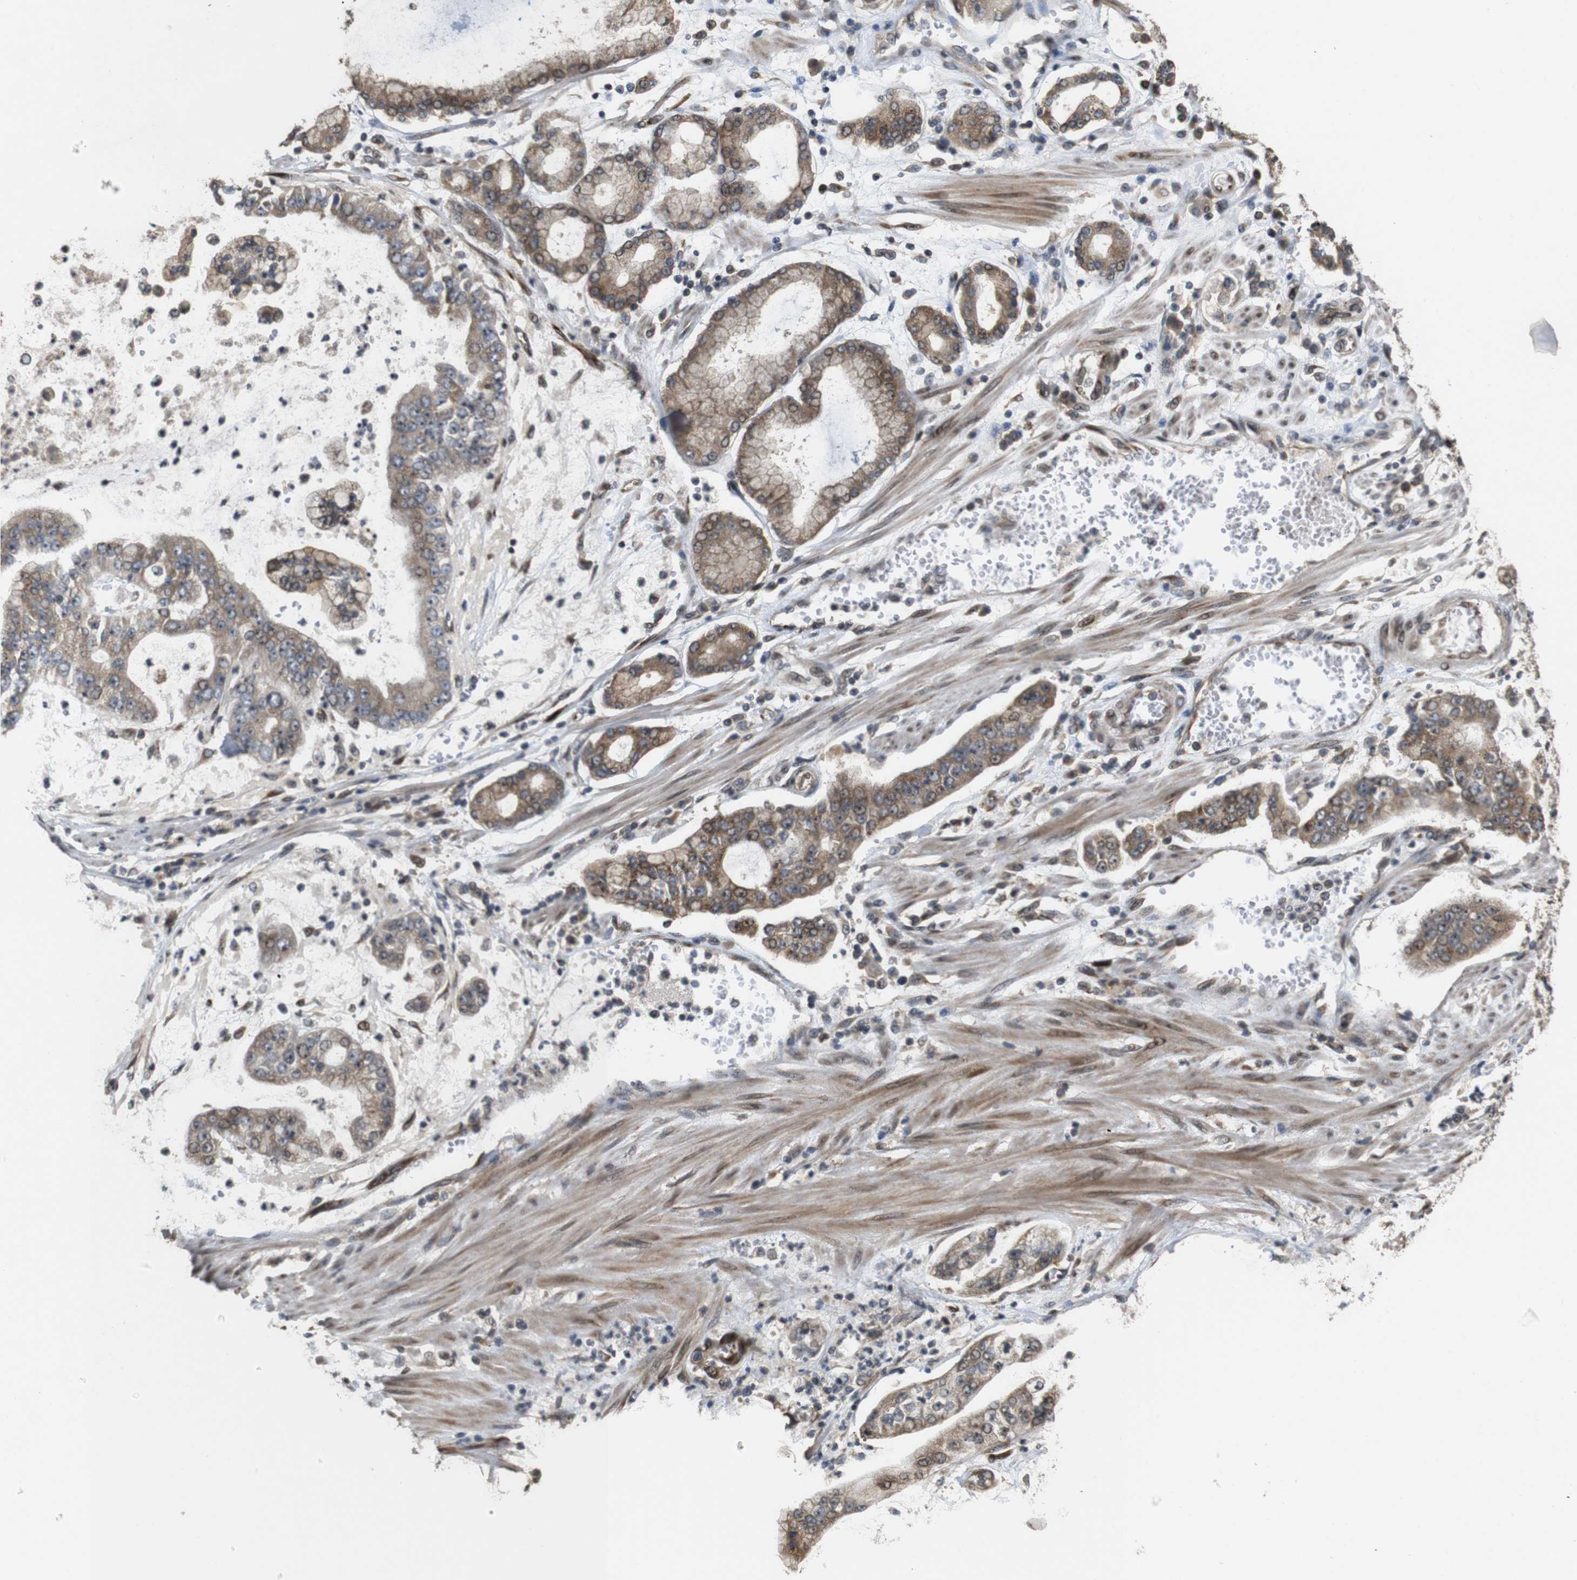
{"staining": {"intensity": "moderate", "quantity": ">75%", "location": "cytoplasmic/membranous"}, "tissue": "stomach cancer", "cell_type": "Tumor cells", "image_type": "cancer", "snomed": [{"axis": "morphology", "description": "Adenocarcinoma, NOS"}, {"axis": "topography", "description": "Stomach"}], "caption": "This is an image of immunohistochemistry (IHC) staining of stomach adenocarcinoma, which shows moderate positivity in the cytoplasmic/membranous of tumor cells.", "gene": "EFCAB14", "patient": {"sex": "male", "age": 76}}